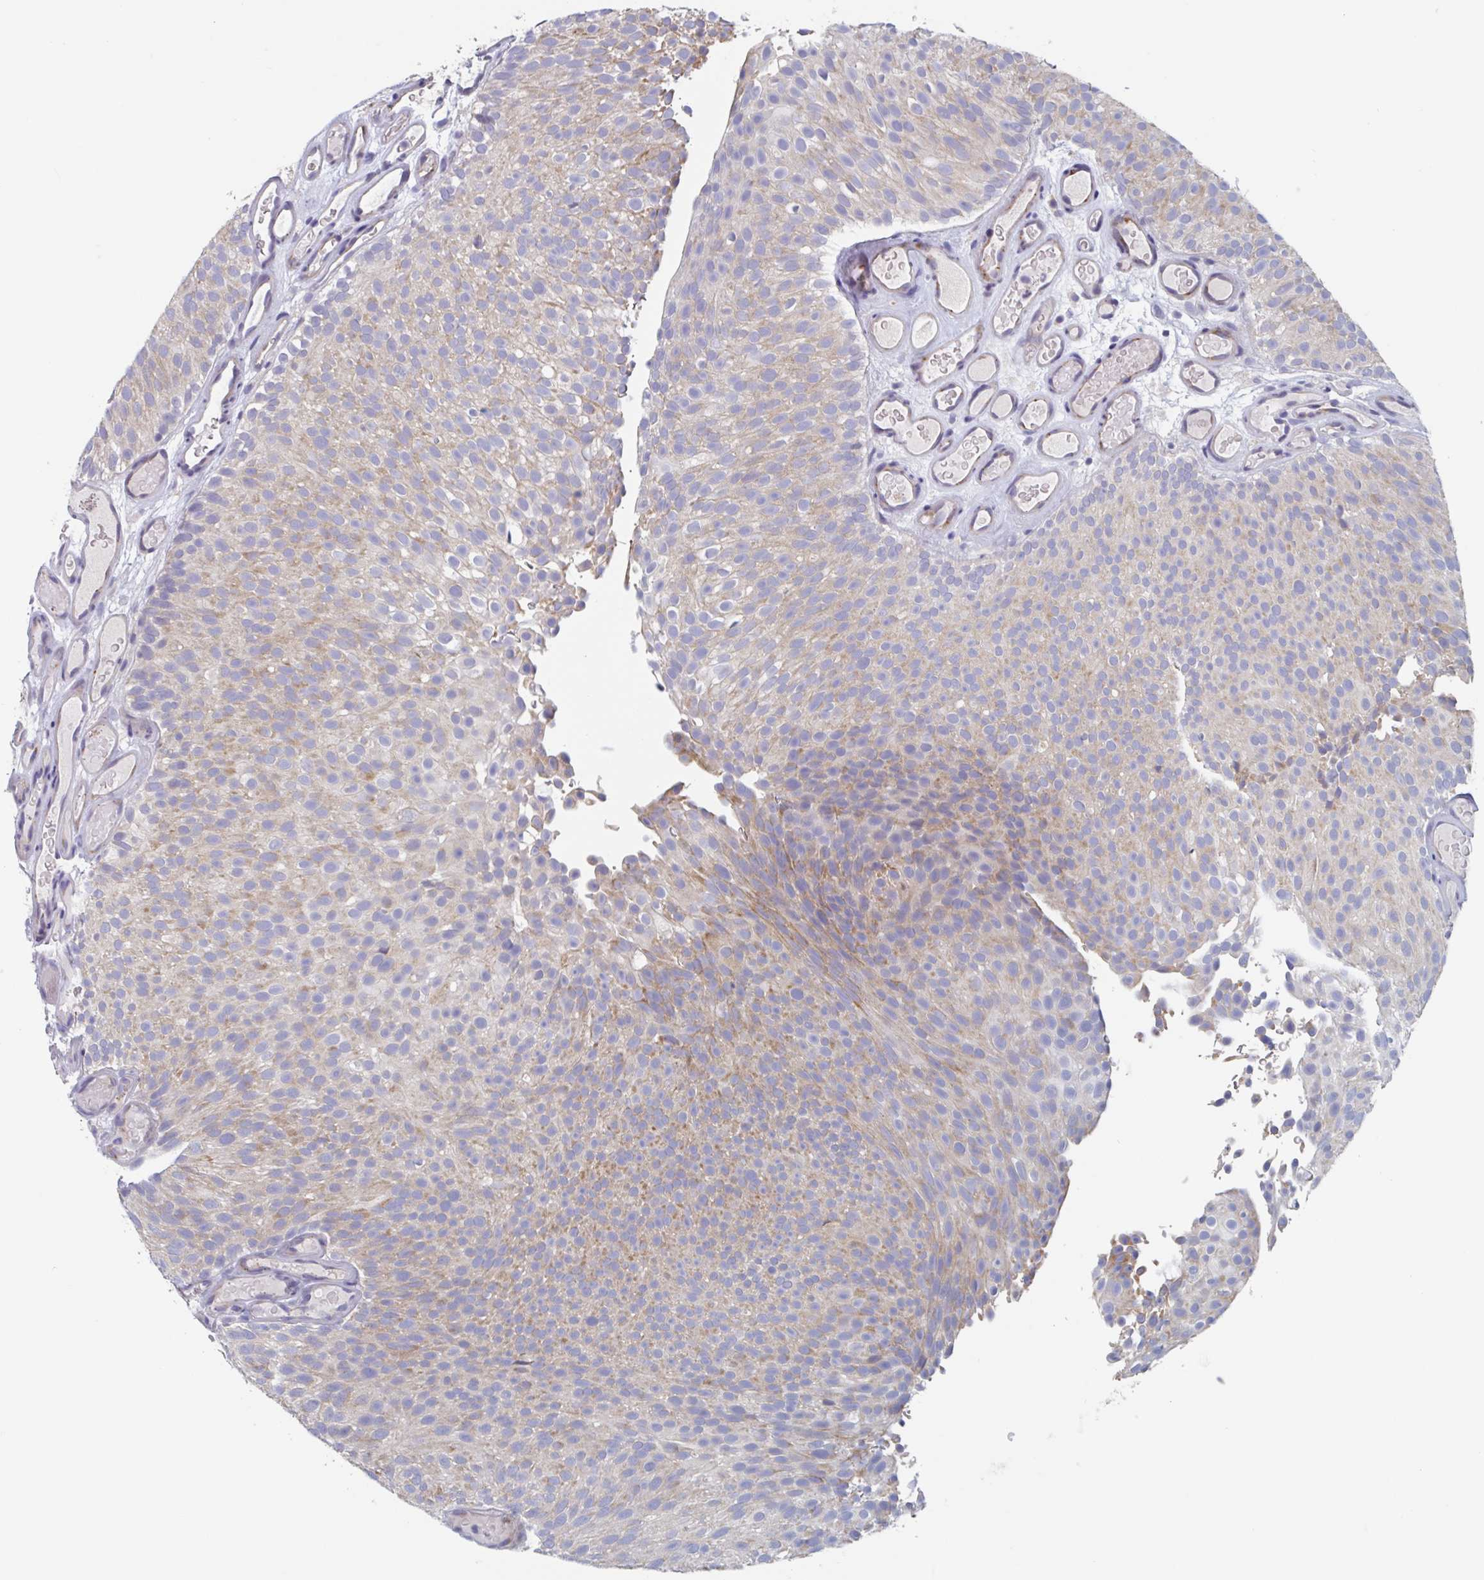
{"staining": {"intensity": "moderate", "quantity": "25%-75%", "location": "cytoplasmic/membranous"}, "tissue": "urothelial cancer", "cell_type": "Tumor cells", "image_type": "cancer", "snomed": [{"axis": "morphology", "description": "Urothelial carcinoma, Low grade"}, {"axis": "topography", "description": "Urinary bladder"}], "caption": "IHC micrograph of neoplastic tissue: urothelial cancer stained using IHC reveals medium levels of moderate protein expression localized specifically in the cytoplasmic/membranous of tumor cells, appearing as a cytoplasmic/membranous brown color.", "gene": "ABHD16A", "patient": {"sex": "male", "age": 78}}